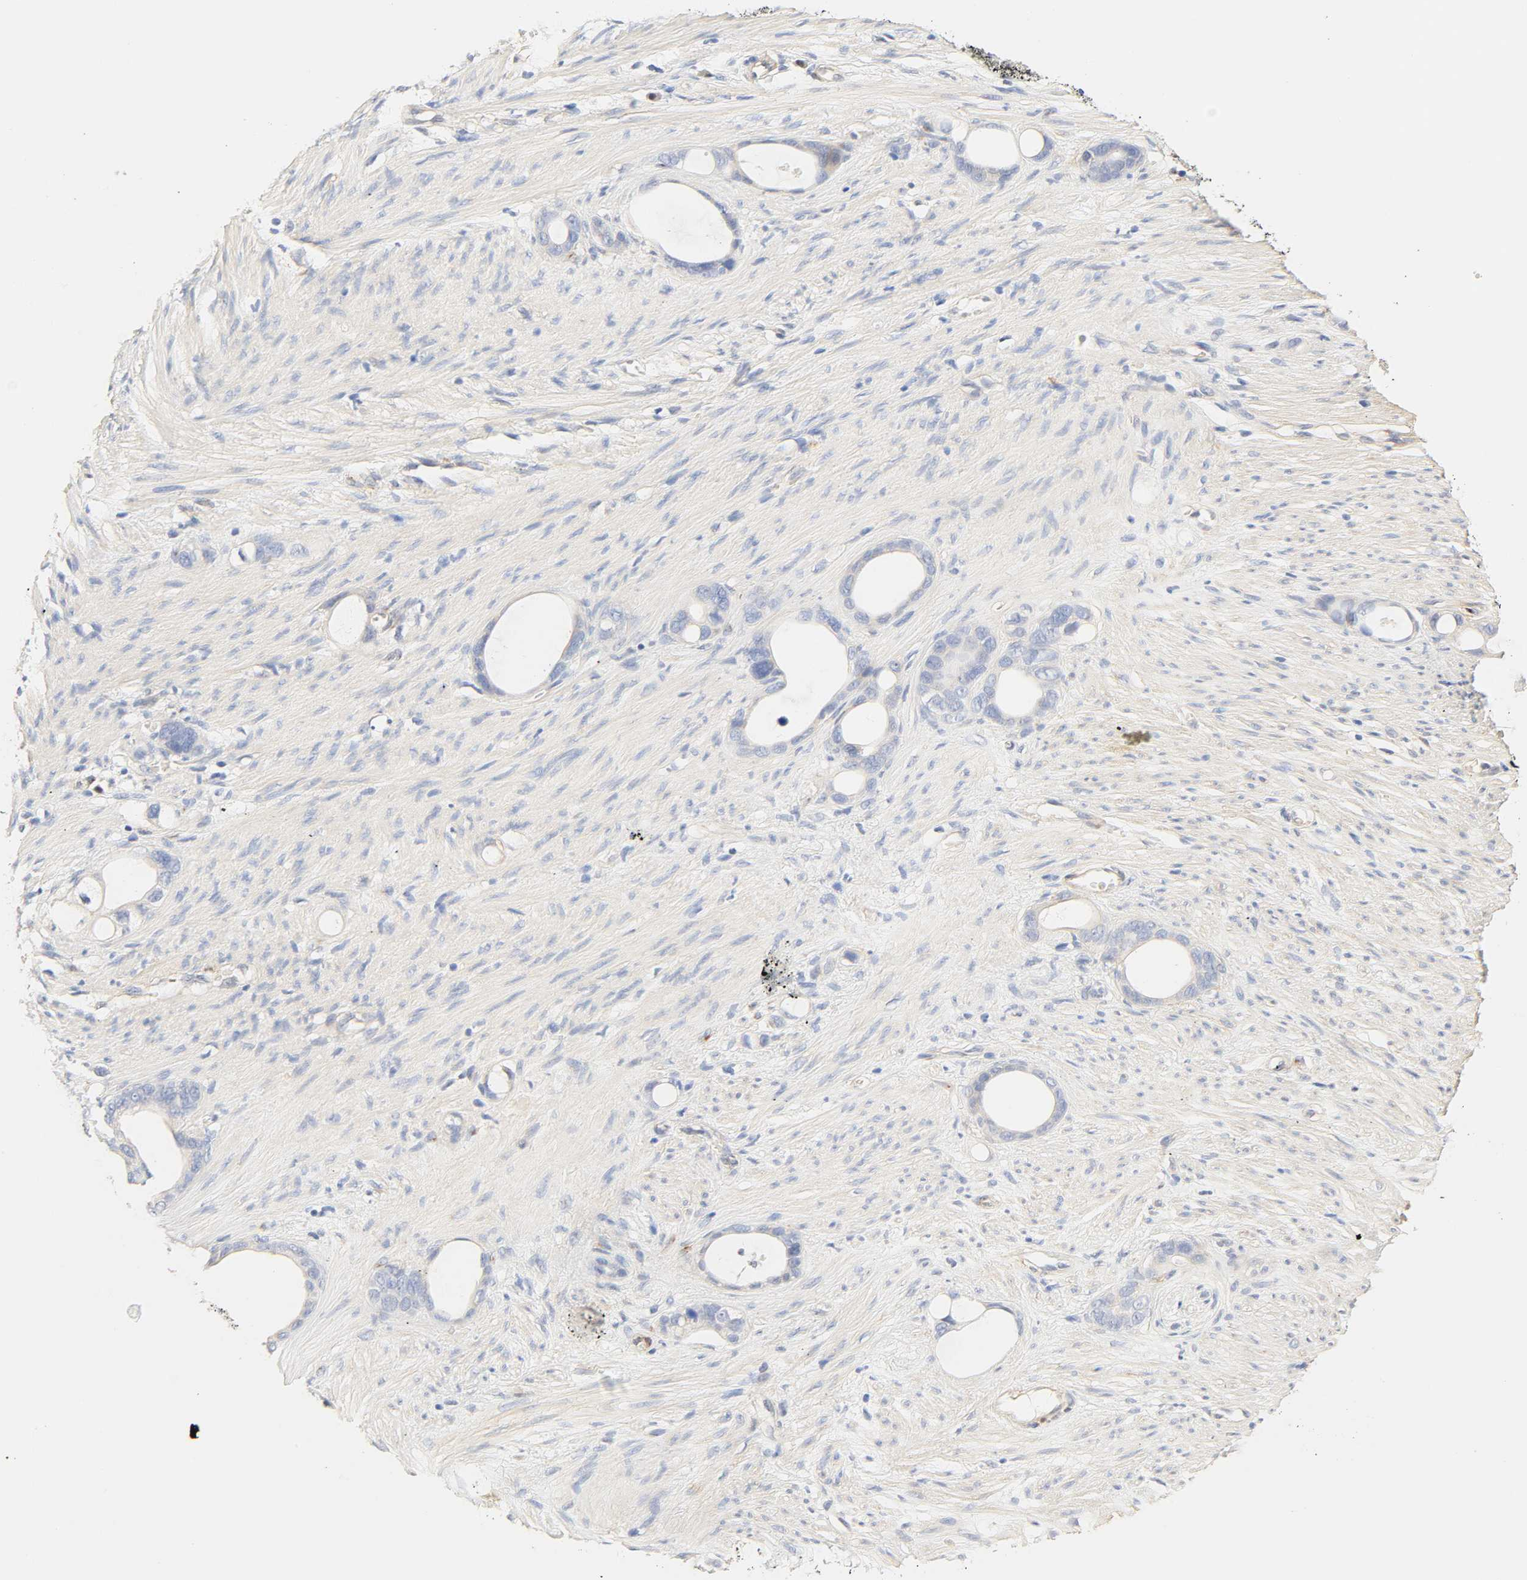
{"staining": {"intensity": "negative", "quantity": "none", "location": "none"}, "tissue": "stomach cancer", "cell_type": "Tumor cells", "image_type": "cancer", "snomed": [{"axis": "morphology", "description": "Adenocarcinoma, NOS"}, {"axis": "topography", "description": "Stomach"}], "caption": "DAB (3,3'-diaminobenzidine) immunohistochemical staining of stomach cancer exhibits no significant expression in tumor cells. (Stains: DAB (3,3'-diaminobenzidine) immunohistochemistry with hematoxylin counter stain, Microscopy: brightfield microscopy at high magnification).", "gene": "BORCS8-MEF2B", "patient": {"sex": "female", "age": 75}}